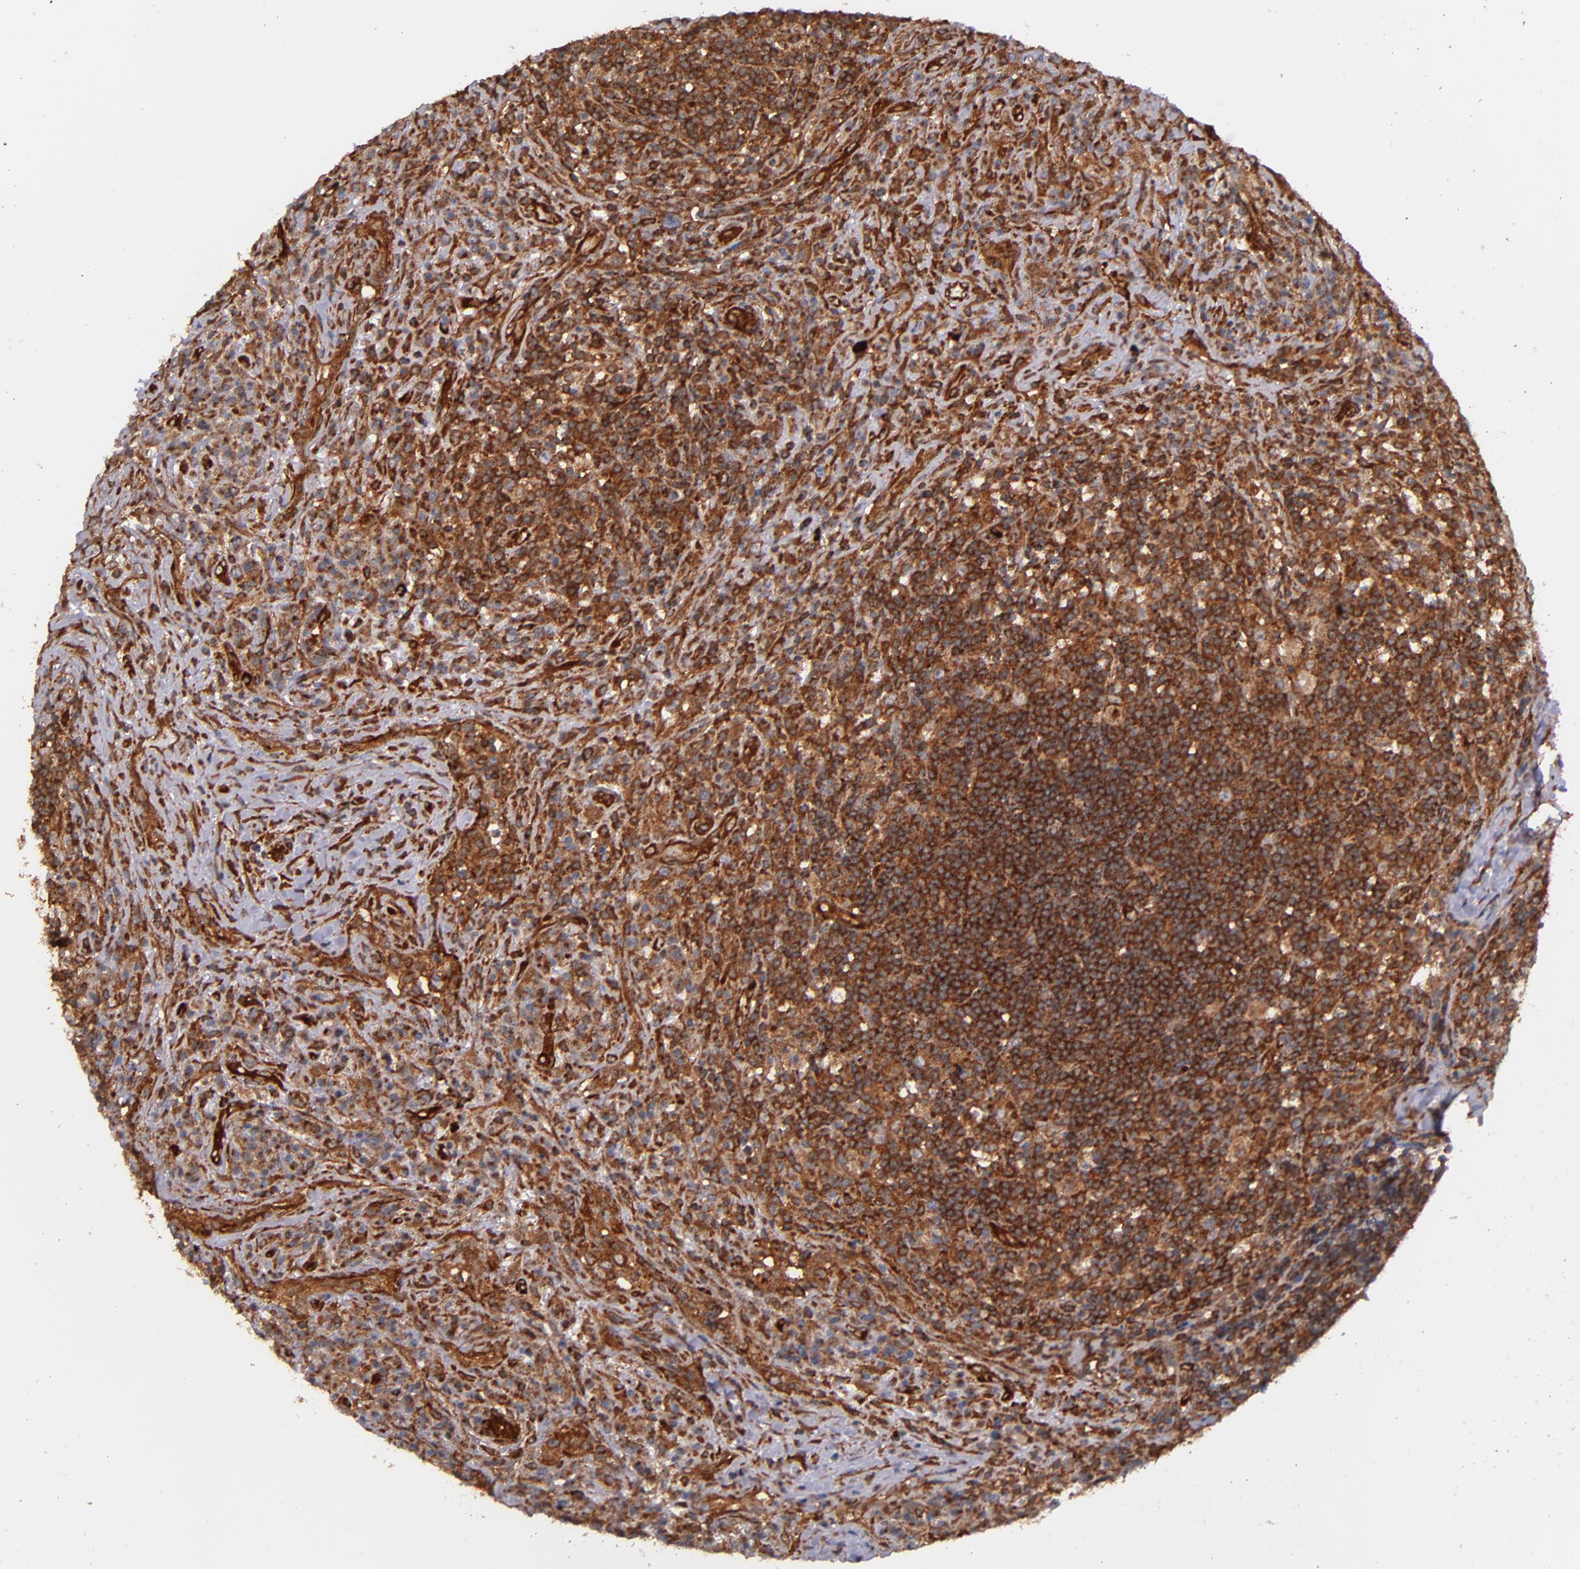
{"staining": {"intensity": "strong", "quantity": ">75%", "location": "cytoplasmic/membranous"}, "tissue": "lymphoma", "cell_type": "Tumor cells", "image_type": "cancer", "snomed": [{"axis": "morphology", "description": "Hodgkin's disease, NOS"}, {"axis": "topography", "description": "Lymph node"}], "caption": "Immunohistochemical staining of lymphoma shows strong cytoplasmic/membranous protein staining in approximately >75% of tumor cells.", "gene": "STX8", "patient": {"sex": "female", "age": 25}}